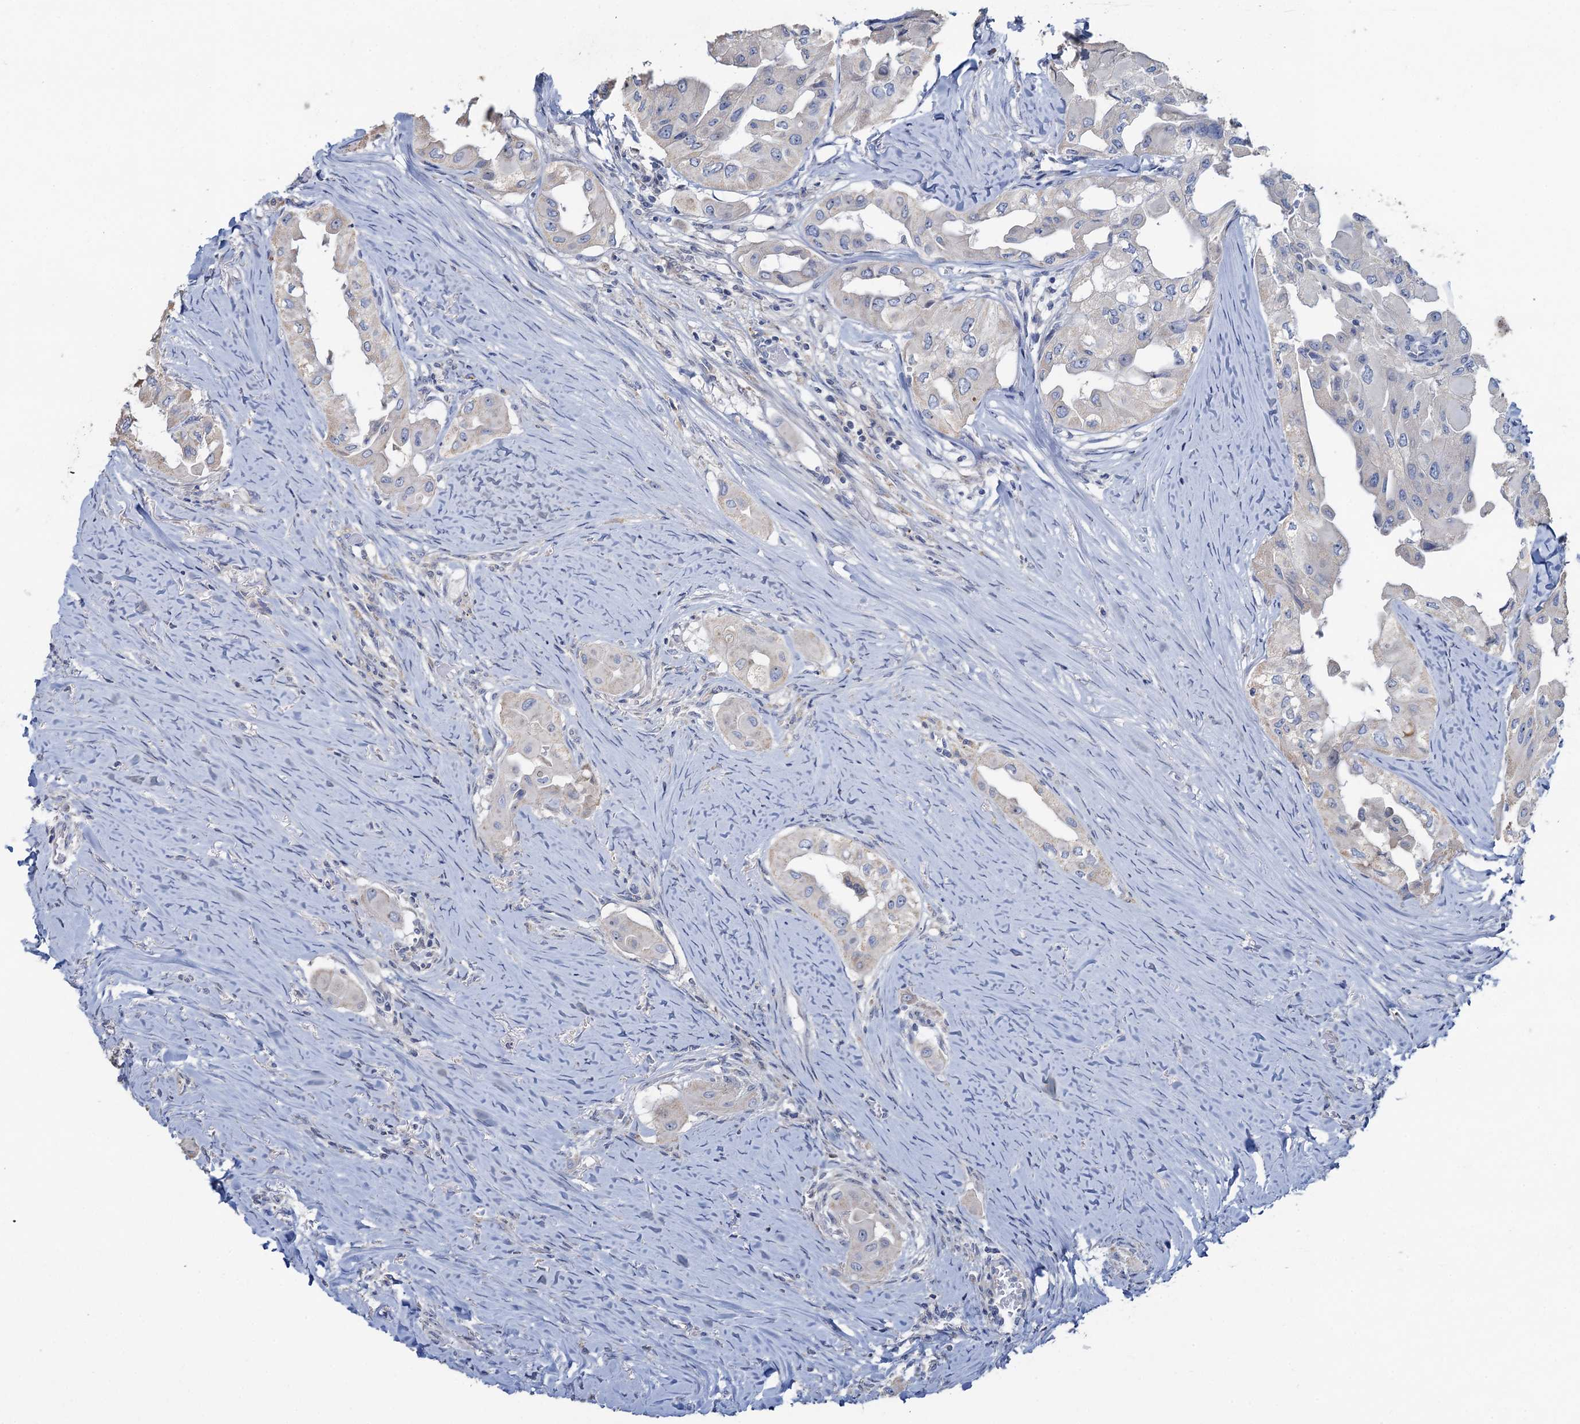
{"staining": {"intensity": "negative", "quantity": "none", "location": "none"}, "tissue": "thyroid cancer", "cell_type": "Tumor cells", "image_type": "cancer", "snomed": [{"axis": "morphology", "description": "Papillary adenocarcinoma, NOS"}, {"axis": "topography", "description": "Thyroid gland"}], "caption": "Micrograph shows no protein expression in tumor cells of thyroid cancer (papillary adenocarcinoma) tissue.", "gene": "PLLP", "patient": {"sex": "female", "age": 59}}